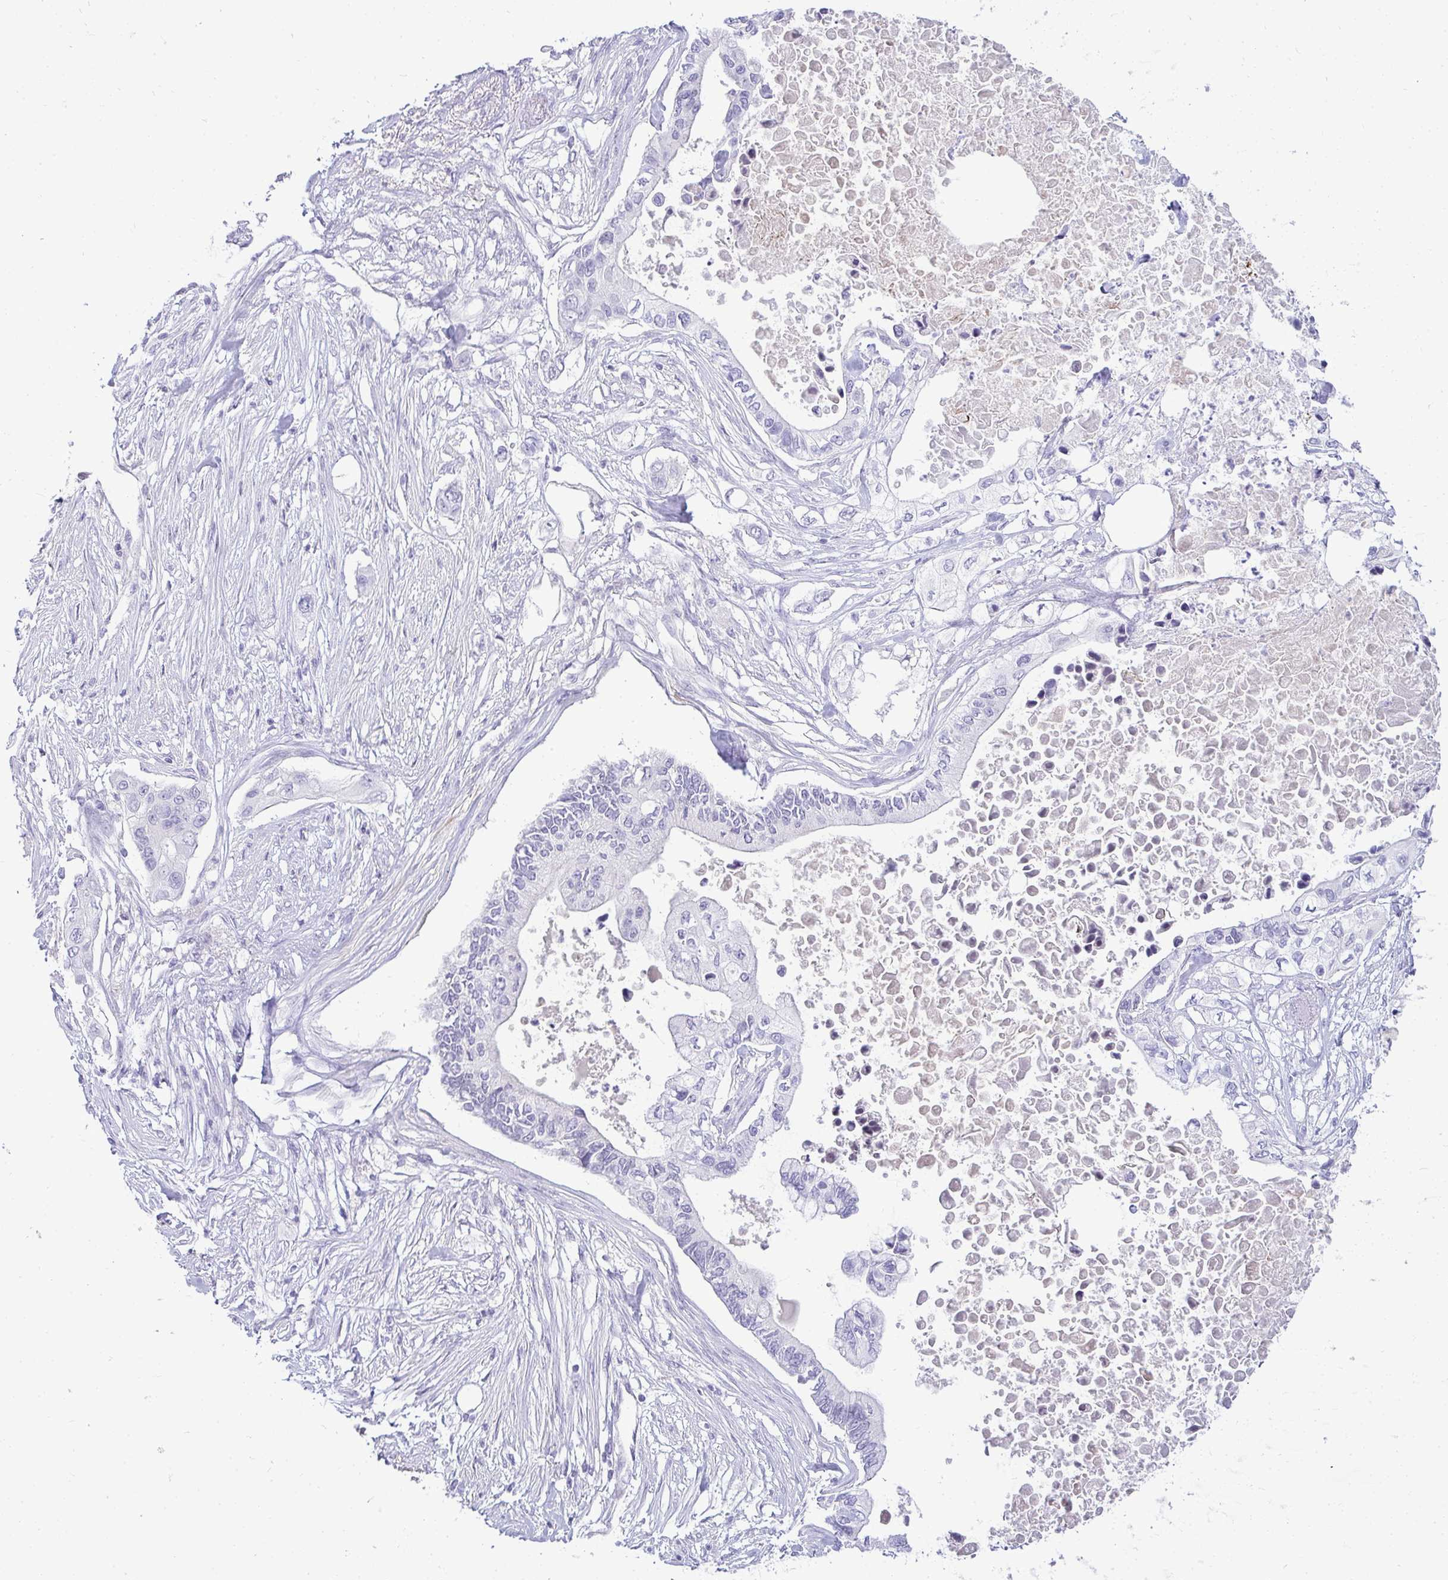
{"staining": {"intensity": "negative", "quantity": "none", "location": "none"}, "tissue": "pancreatic cancer", "cell_type": "Tumor cells", "image_type": "cancer", "snomed": [{"axis": "morphology", "description": "Adenocarcinoma, NOS"}, {"axis": "topography", "description": "Pancreas"}], "caption": "The photomicrograph exhibits no staining of tumor cells in pancreatic cancer (adenocarcinoma).", "gene": "HSPB6", "patient": {"sex": "female", "age": 63}}